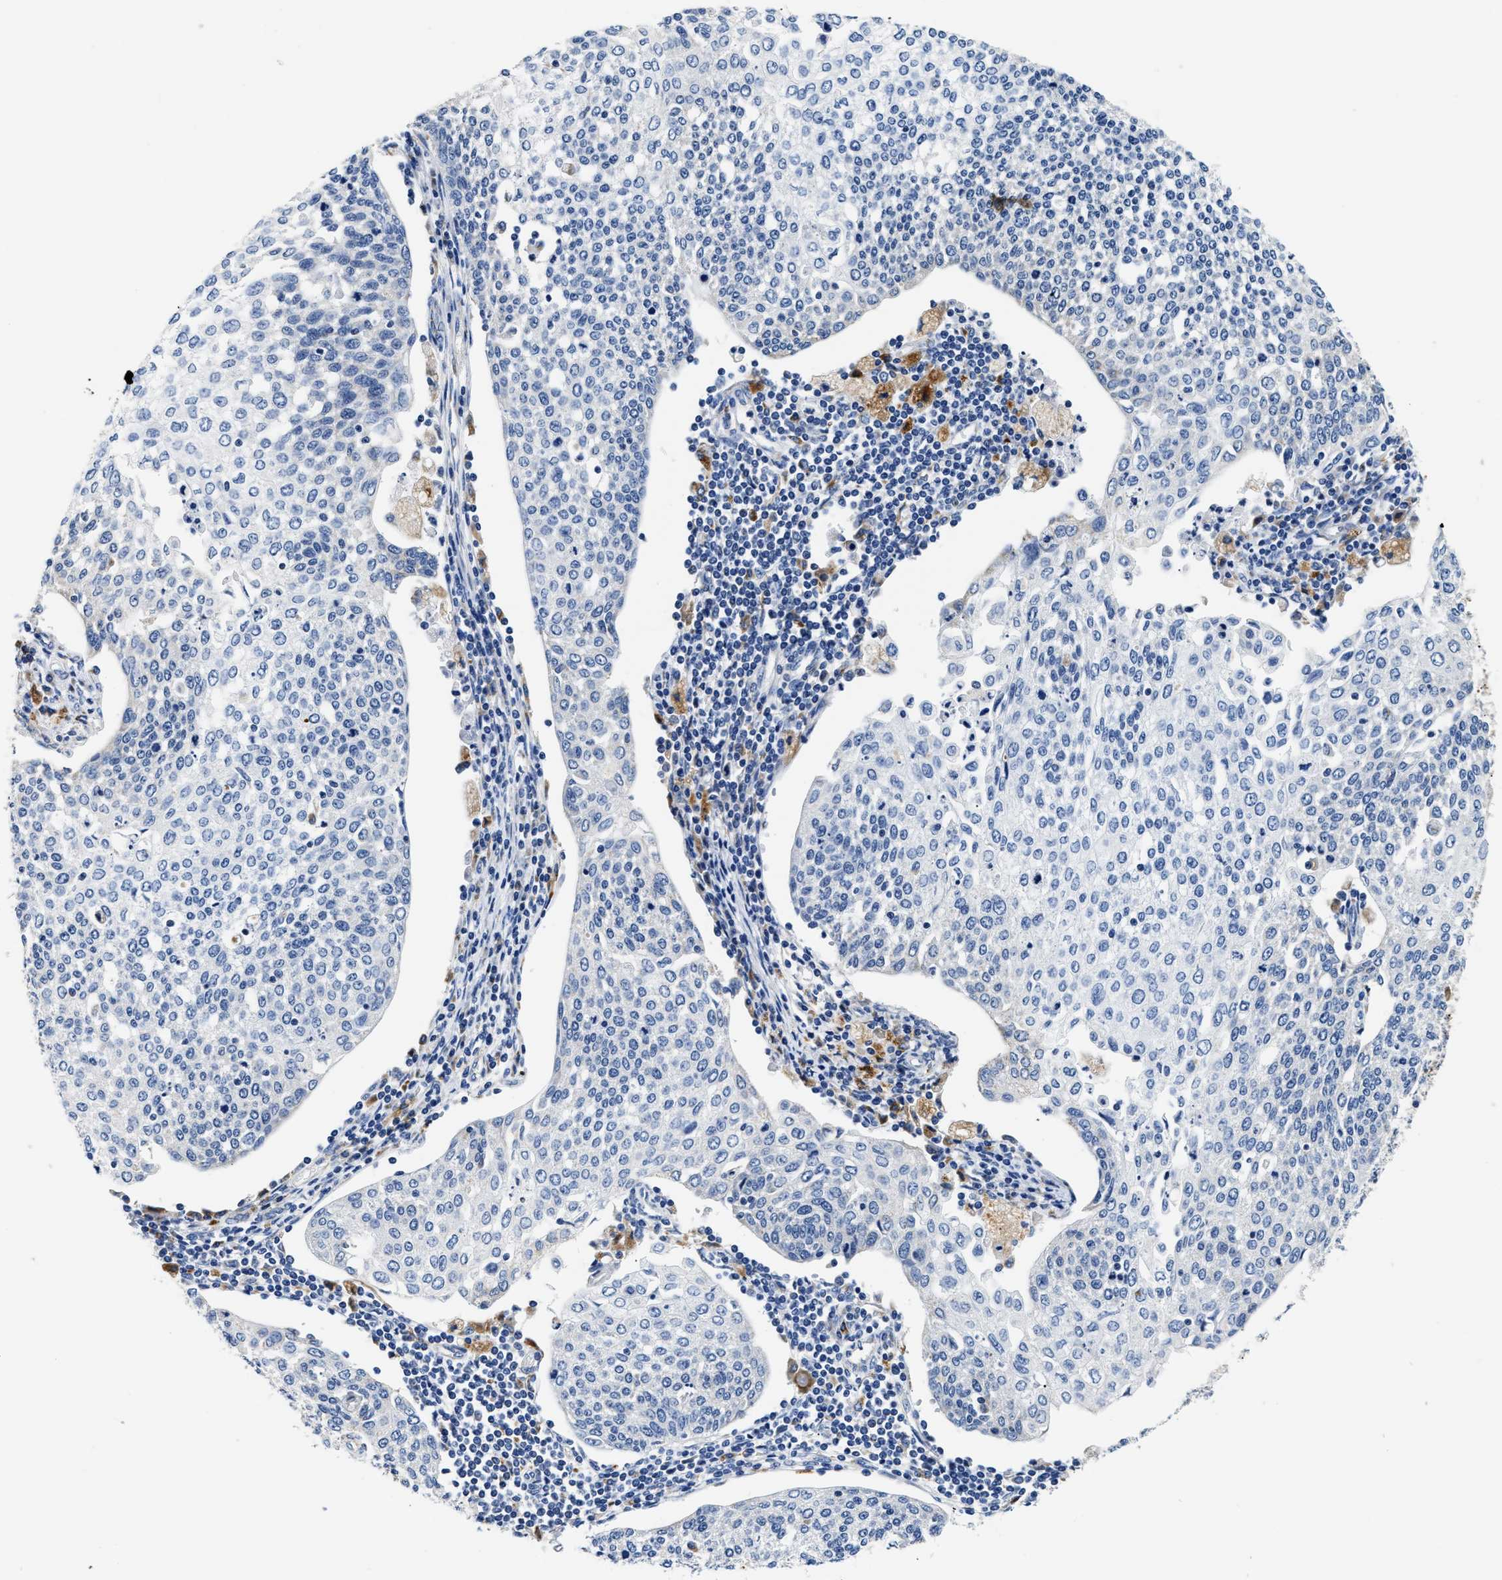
{"staining": {"intensity": "negative", "quantity": "none", "location": "none"}, "tissue": "cervical cancer", "cell_type": "Tumor cells", "image_type": "cancer", "snomed": [{"axis": "morphology", "description": "Squamous cell carcinoma, NOS"}, {"axis": "topography", "description": "Cervix"}], "caption": "An IHC micrograph of cervical squamous cell carcinoma is shown. There is no staining in tumor cells of cervical squamous cell carcinoma.", "gene": "ACADVL", "patient": {"sex": "female", "age": 34}}